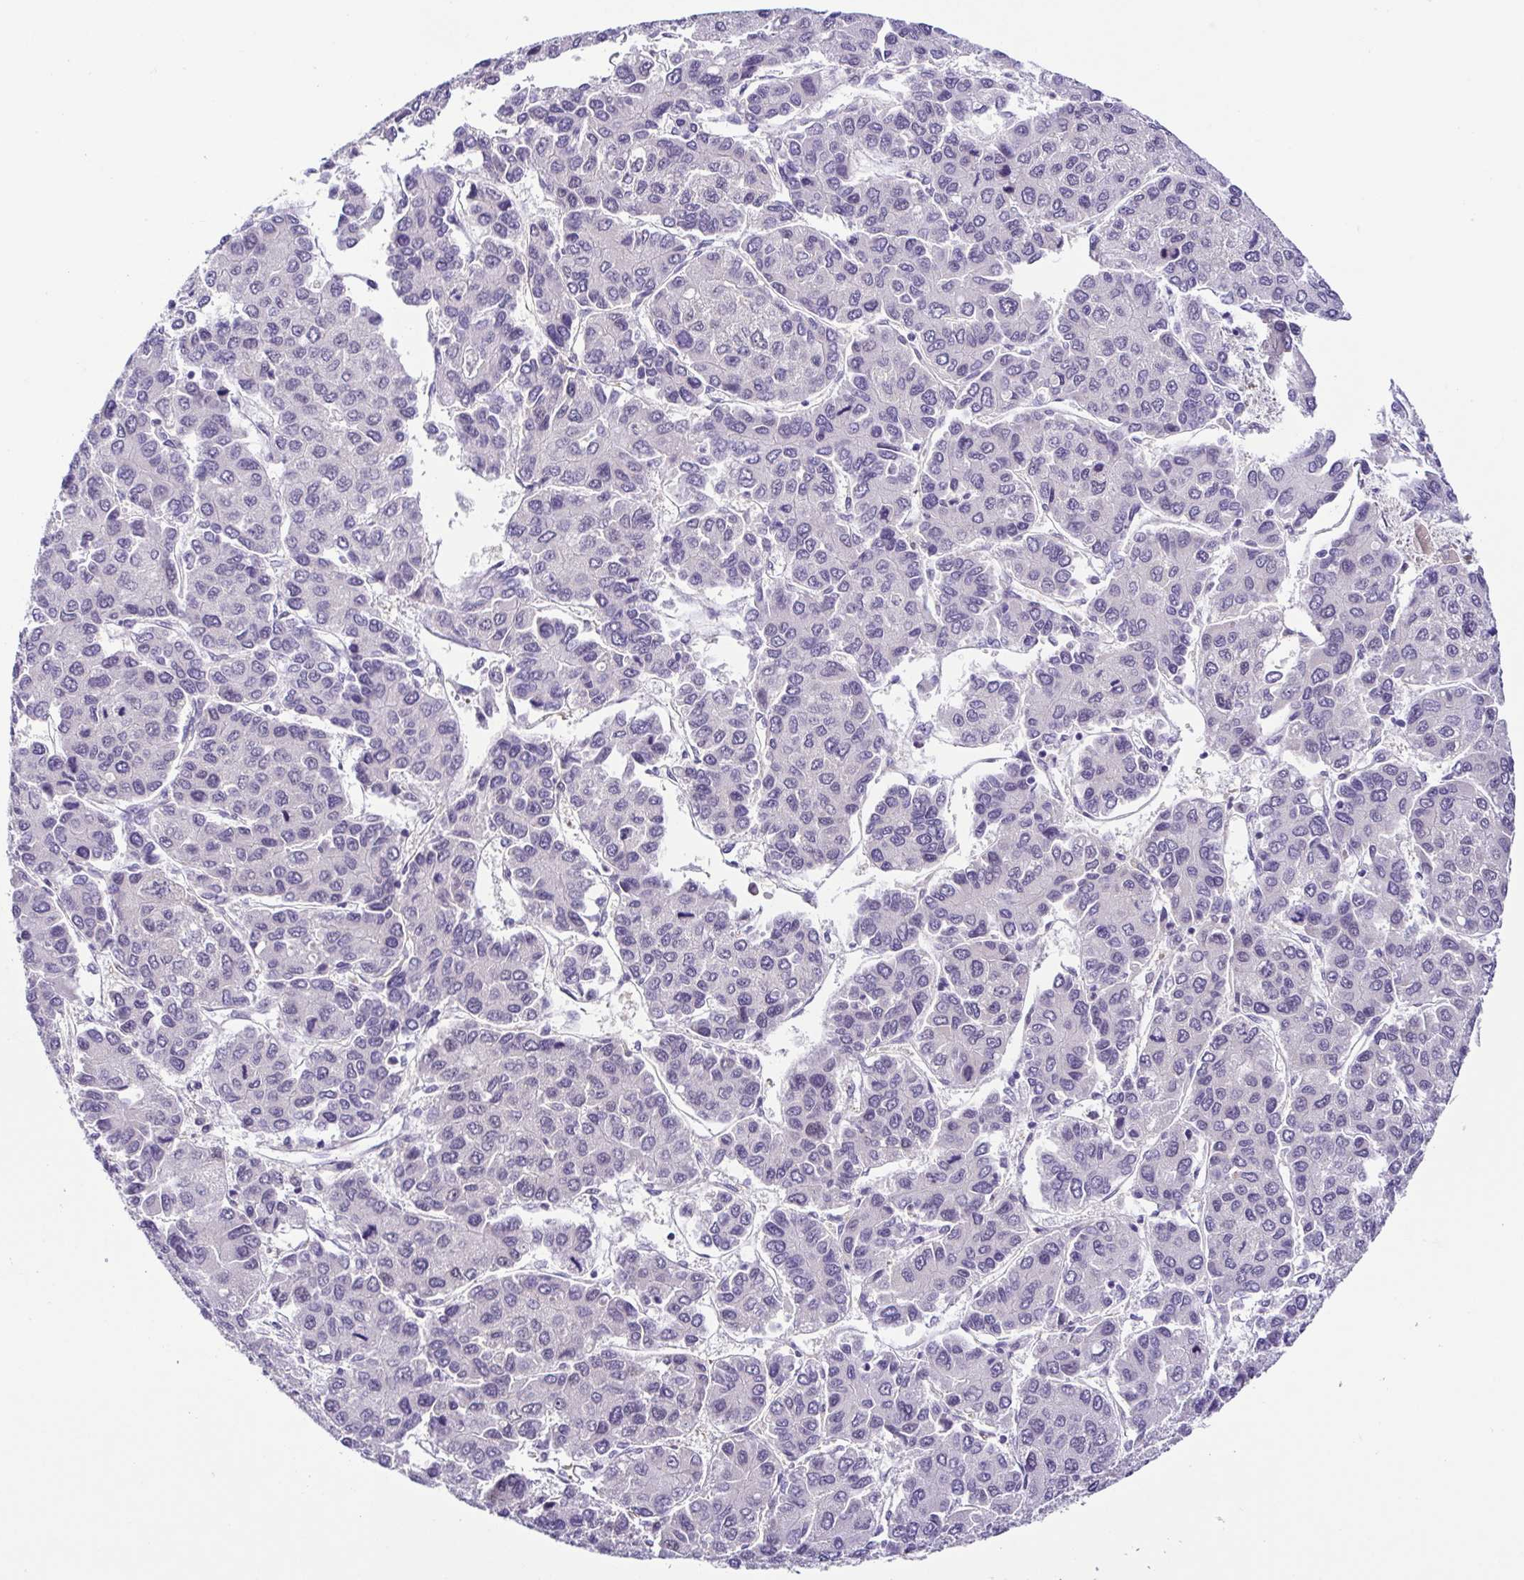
{"staining": {"intensity": "negative", "quantity": "none", "location": "none"}, "tissue": "liver cancer", "cell_type": "Tumor cells", "image_type": "cancer", "snomed": [{"axis": "morphology", "description": "Carcinoma, Hepatocellular, NOS"}, {"axis": "topography", "description": "Liver"}], "caption": "This is an immunohistochemistry (IHC) image of hepatocellular carcinoma (liver). There is no staining in tumor cells.", "gene": "TERT", "patient": {"sex": "female", "age": 66}}